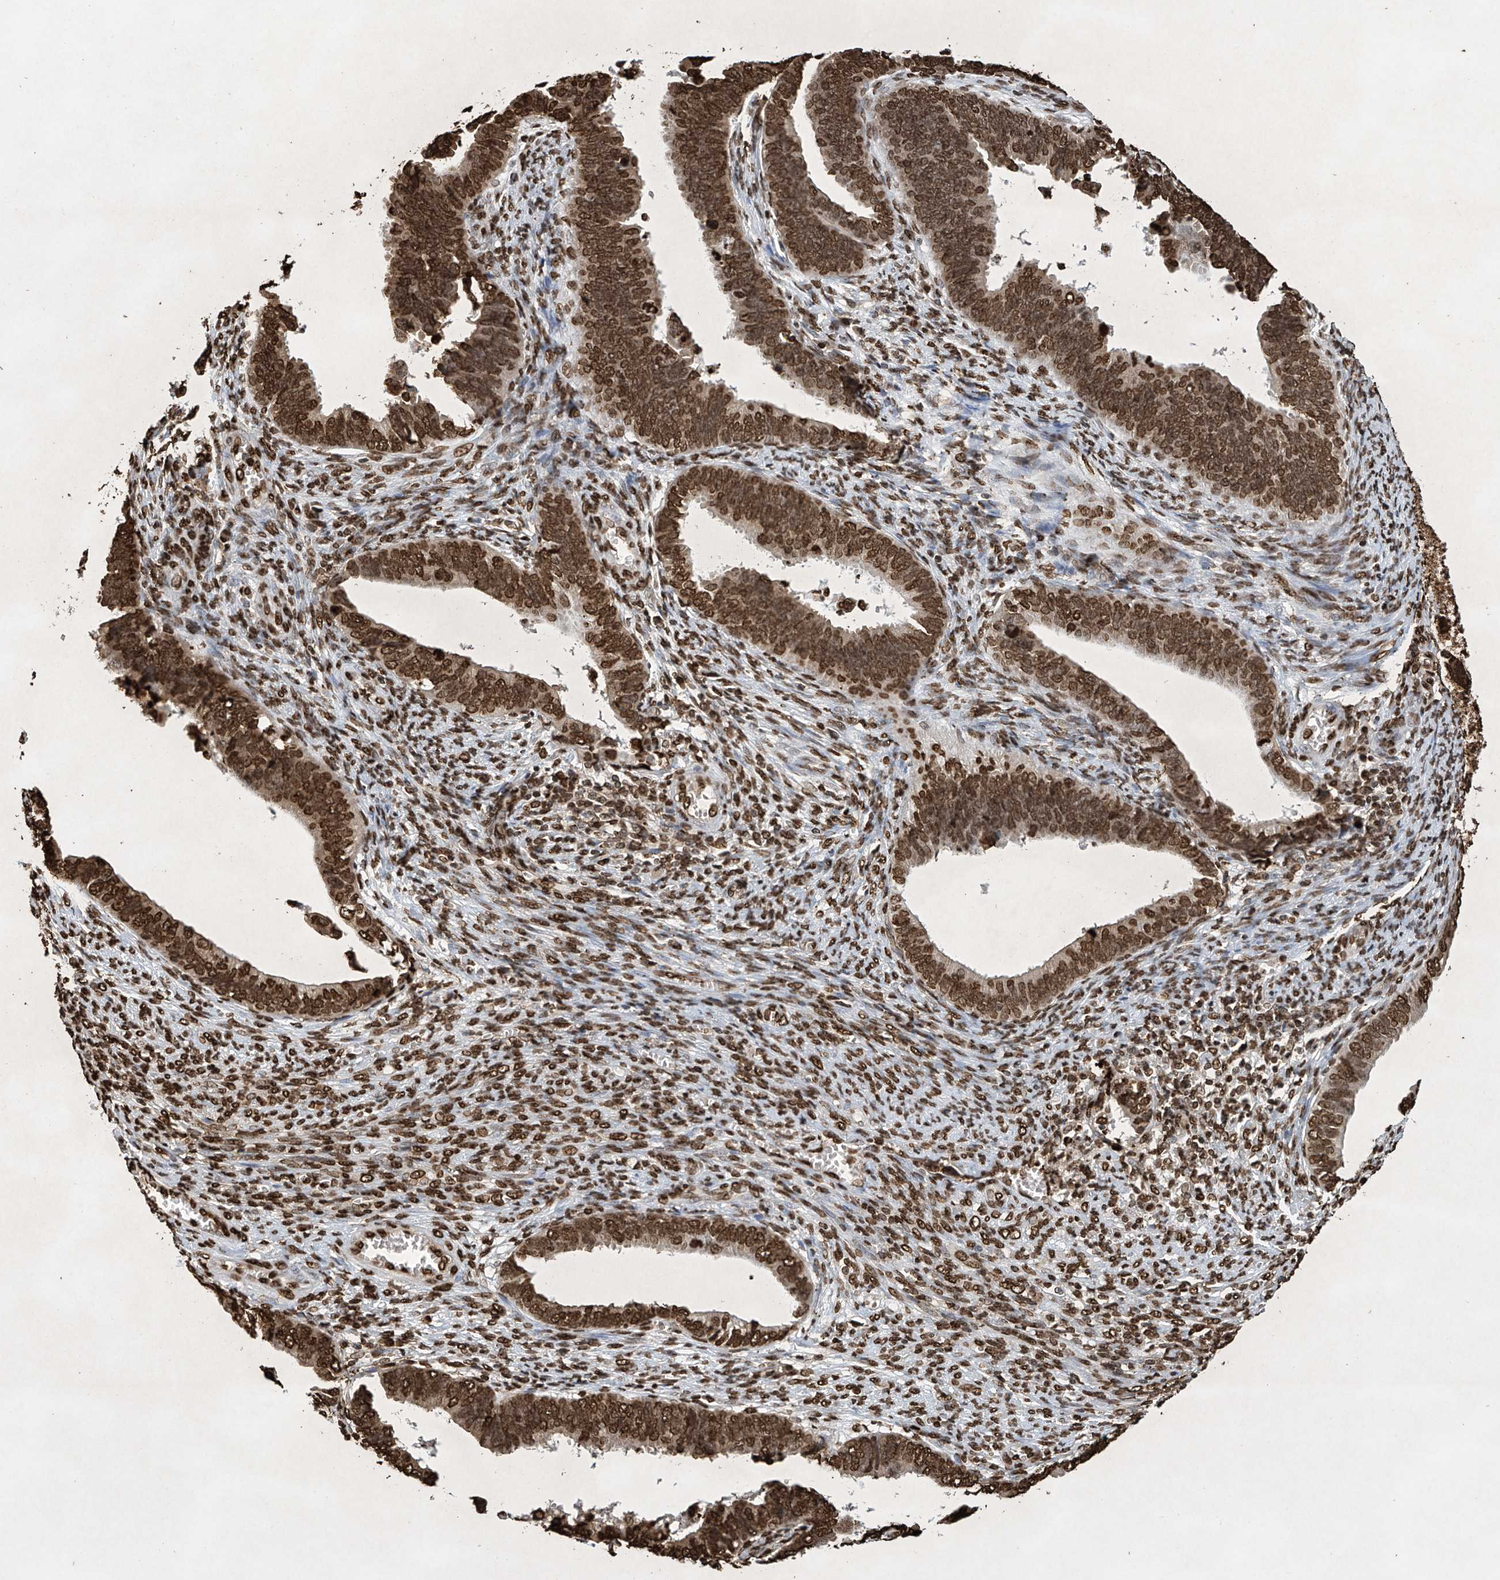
{"staining": {"intensity": "strong", "quantity": ">75%", "location": "nuclear"}, "tissue": "endometrial cancer", "cell_type": "Tumor cells", "image_type": "cancer", "snomed": [{"axis": "morphology", "description": "Adenocarcinoma, NOS"}, {"axis": "topography", "description": "Endometrium"}], "caption": "Immunohistochemistry (IHC) image of neoplastic tissue: endometrial cancer (adenocarcinoma) stained using IHC reveals high levels of strong protein expression localized specifically in the nuclear of tumor cells, appearing as a nuclear brown color.", "gene": "H3-3A", "patient": {"sex": "female", "age": 75}}